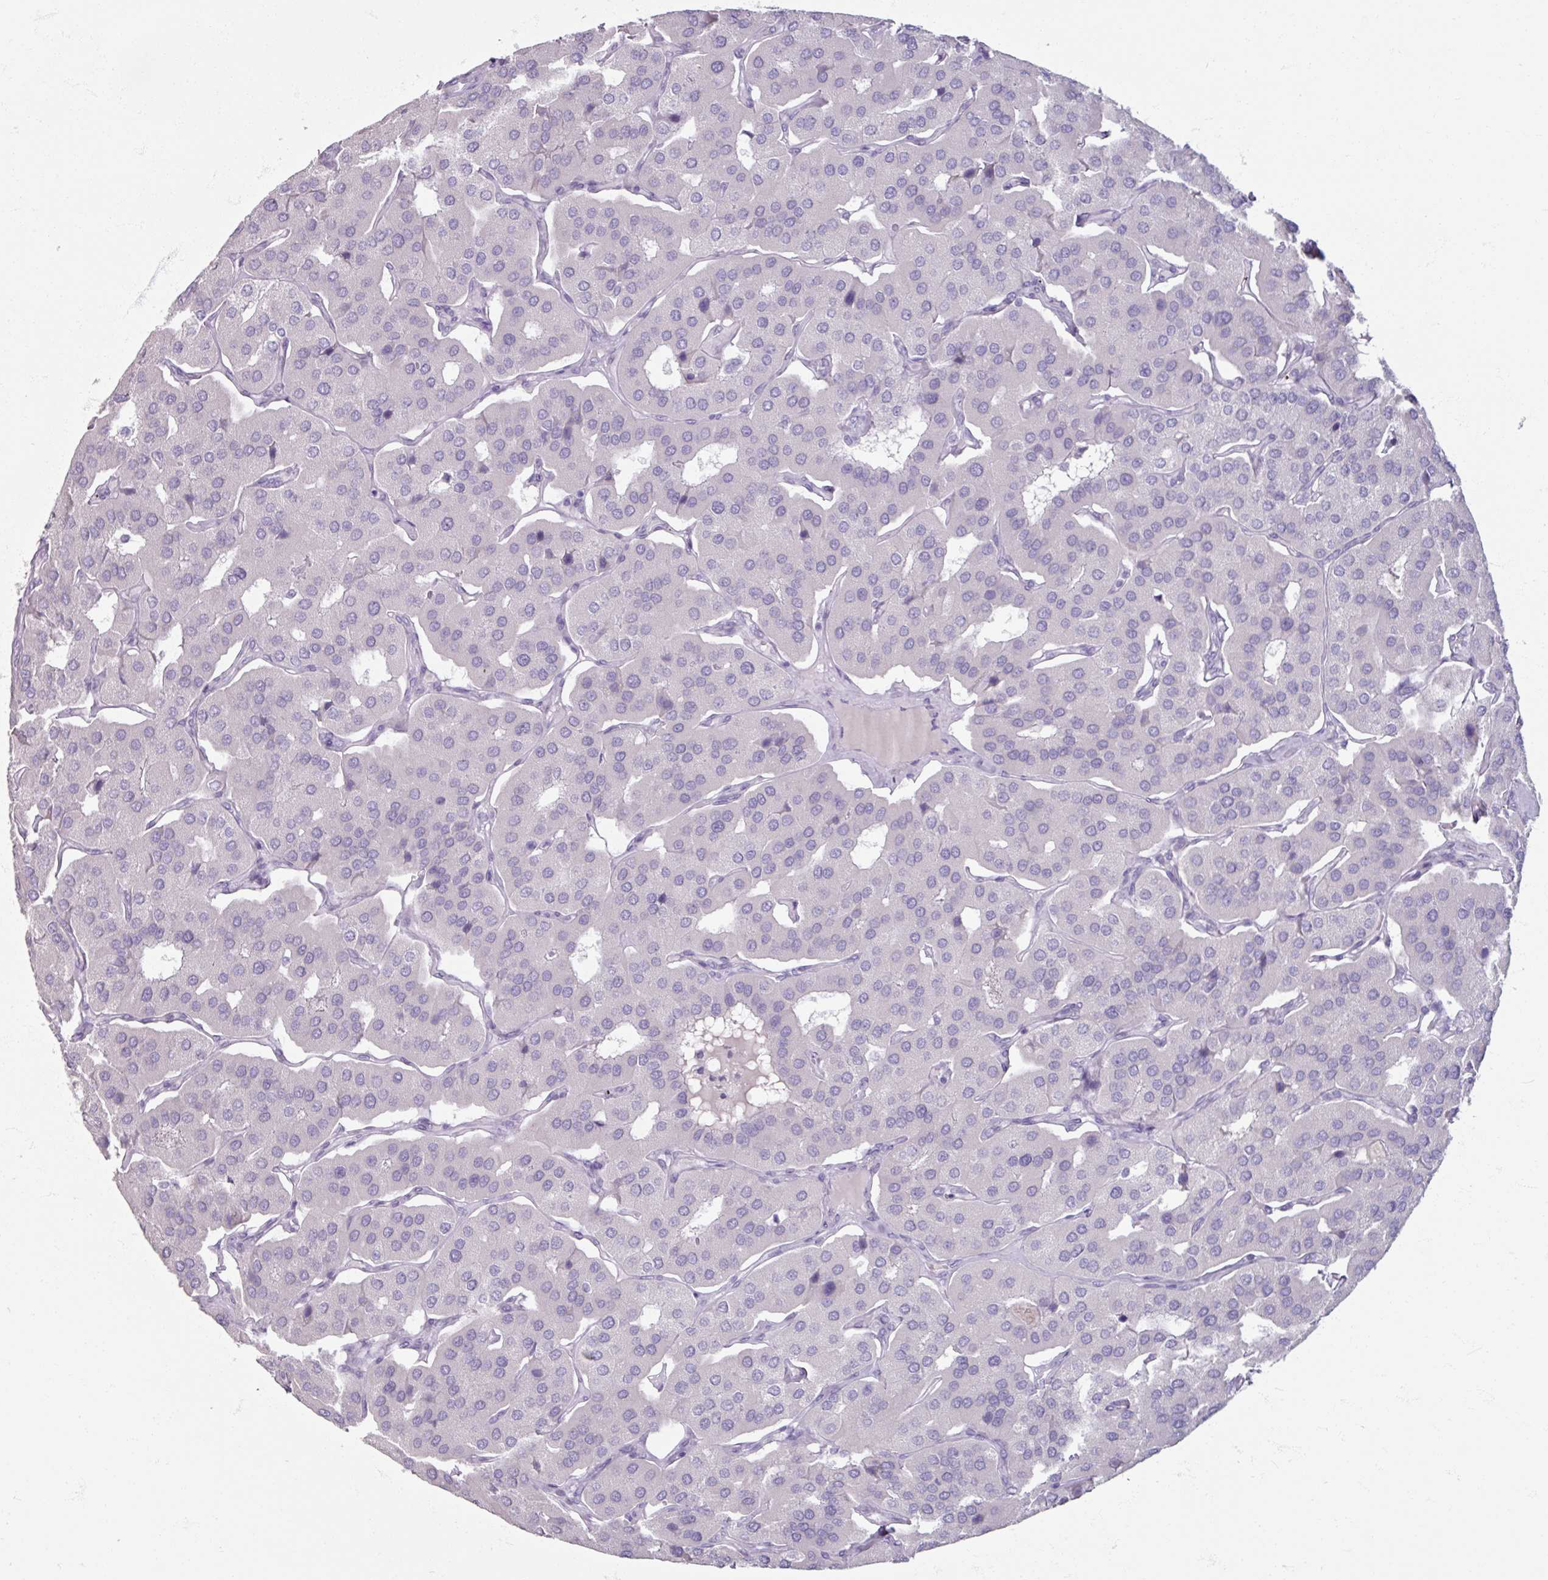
{"staining": {"intensity": "negative", "quantity": "none", "location": "none"}, "tissue": "parathyroid gland", "cell_type": "Glandular cells", "image_type": "normal", "snomed": [{"axis": "morphology", "description": "Normal tissue, NOS"}, {"axis": "morphology", "description": "Adenoma, NOS"}, {"axis": "topography", "description": "Parathyroid gland"}], "caption": "Glandular cells show no significant protein staining in benign parathyroid gland.", "gene": "TG", "patient": {"sex": "female", "age": 86}}